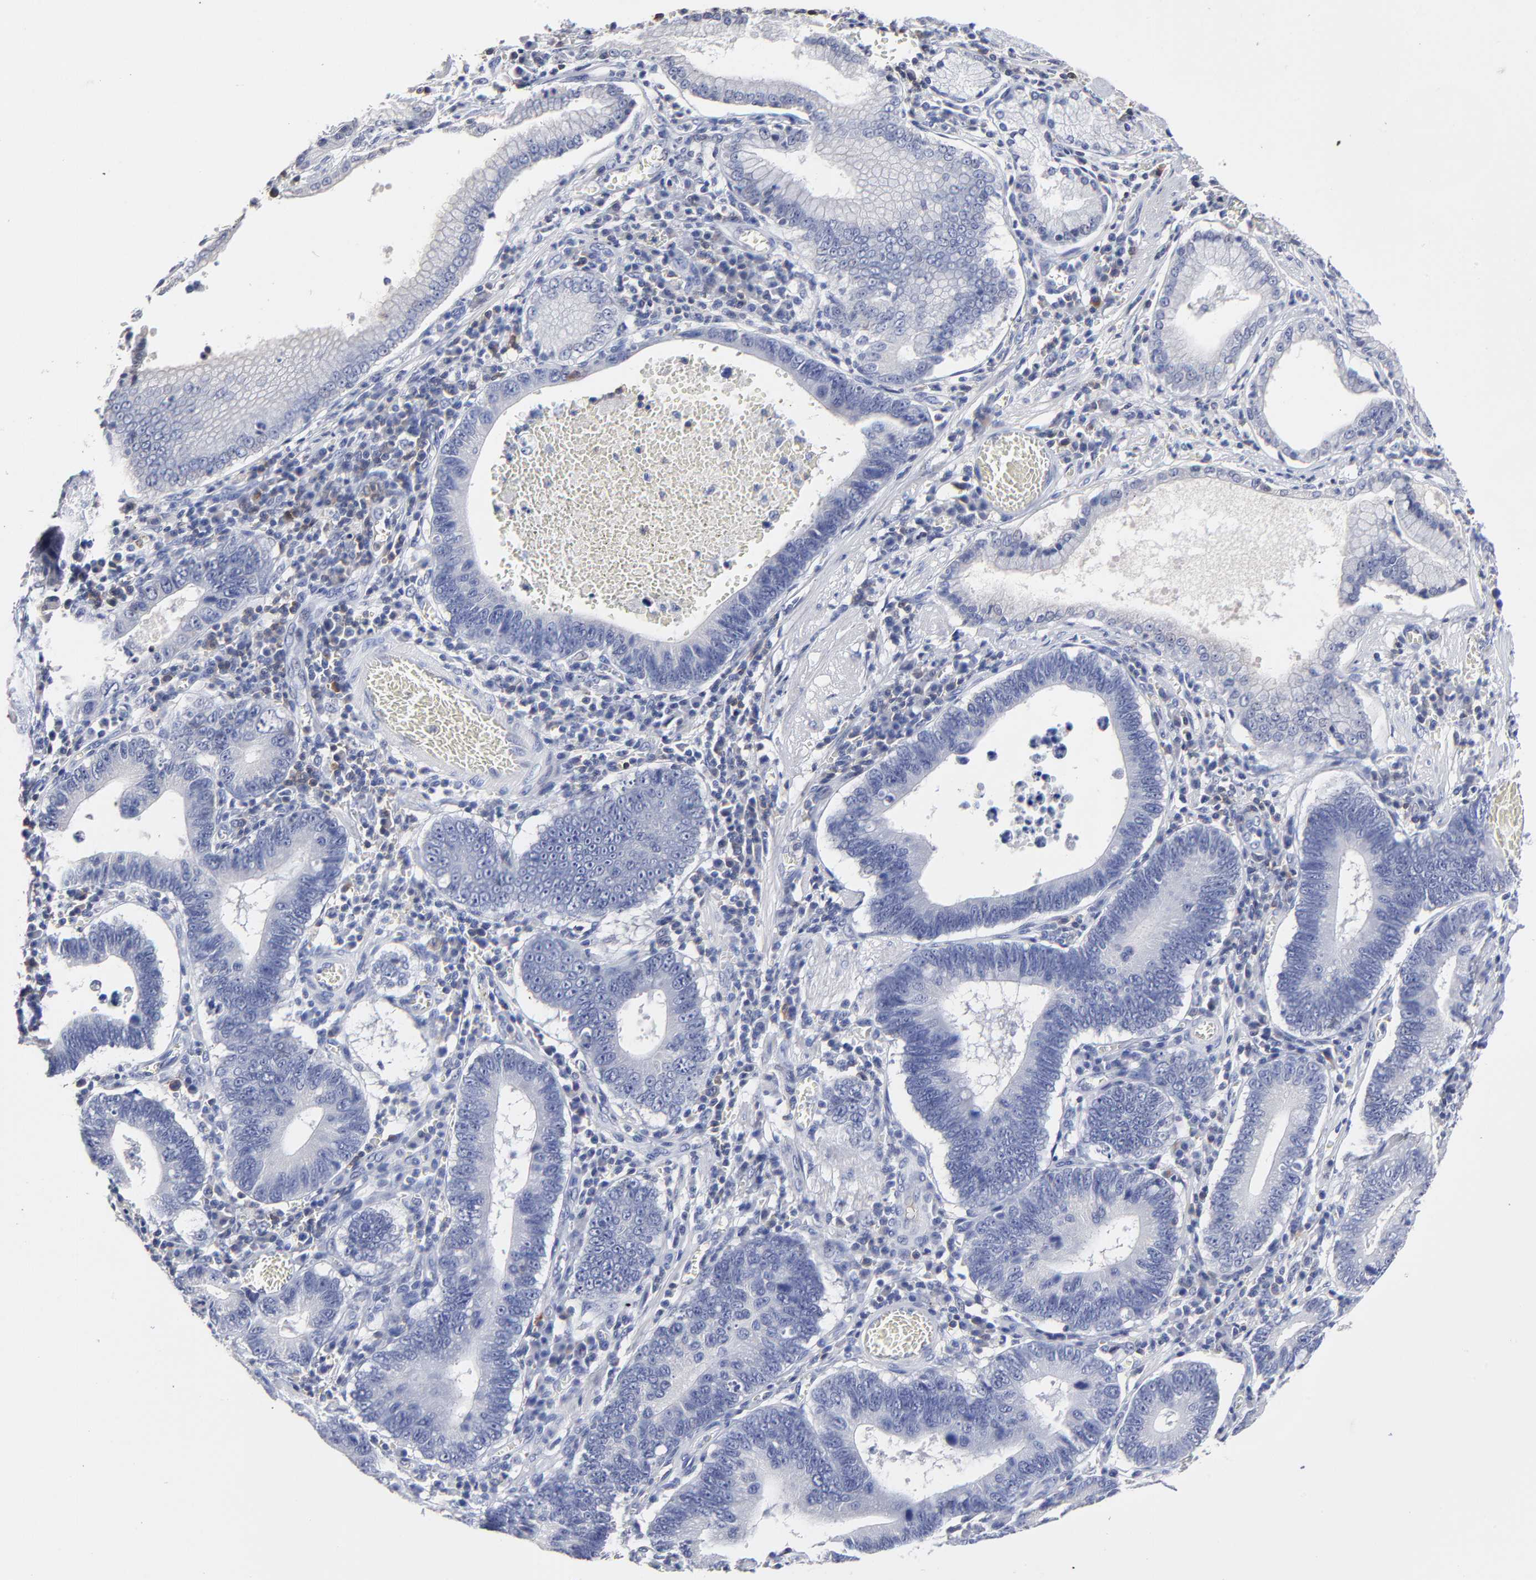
{"staining": {"intensity": "negative", "quantity": "none", "location": "none"}, "tissue": "stomach cancer", "cell_type": "Tumor cells", "image_type": "cancer", "snomed": [{"axis": "morphology", "description": "Adenocarcinoma, NOS"}, {"axis": "topography", "description": "Stomach"}, {"axis": "topography", "description": "Gastric cardia"}], "caption": "Immunohistochemistry (IHC) histopathology image of stomach cancer (adenocarcinoma) stained for a protein (brown), which demonstrates no staining in tumor cells.", "gene": "TRAT1", "patient": {"sex": "male", "age": 59}}